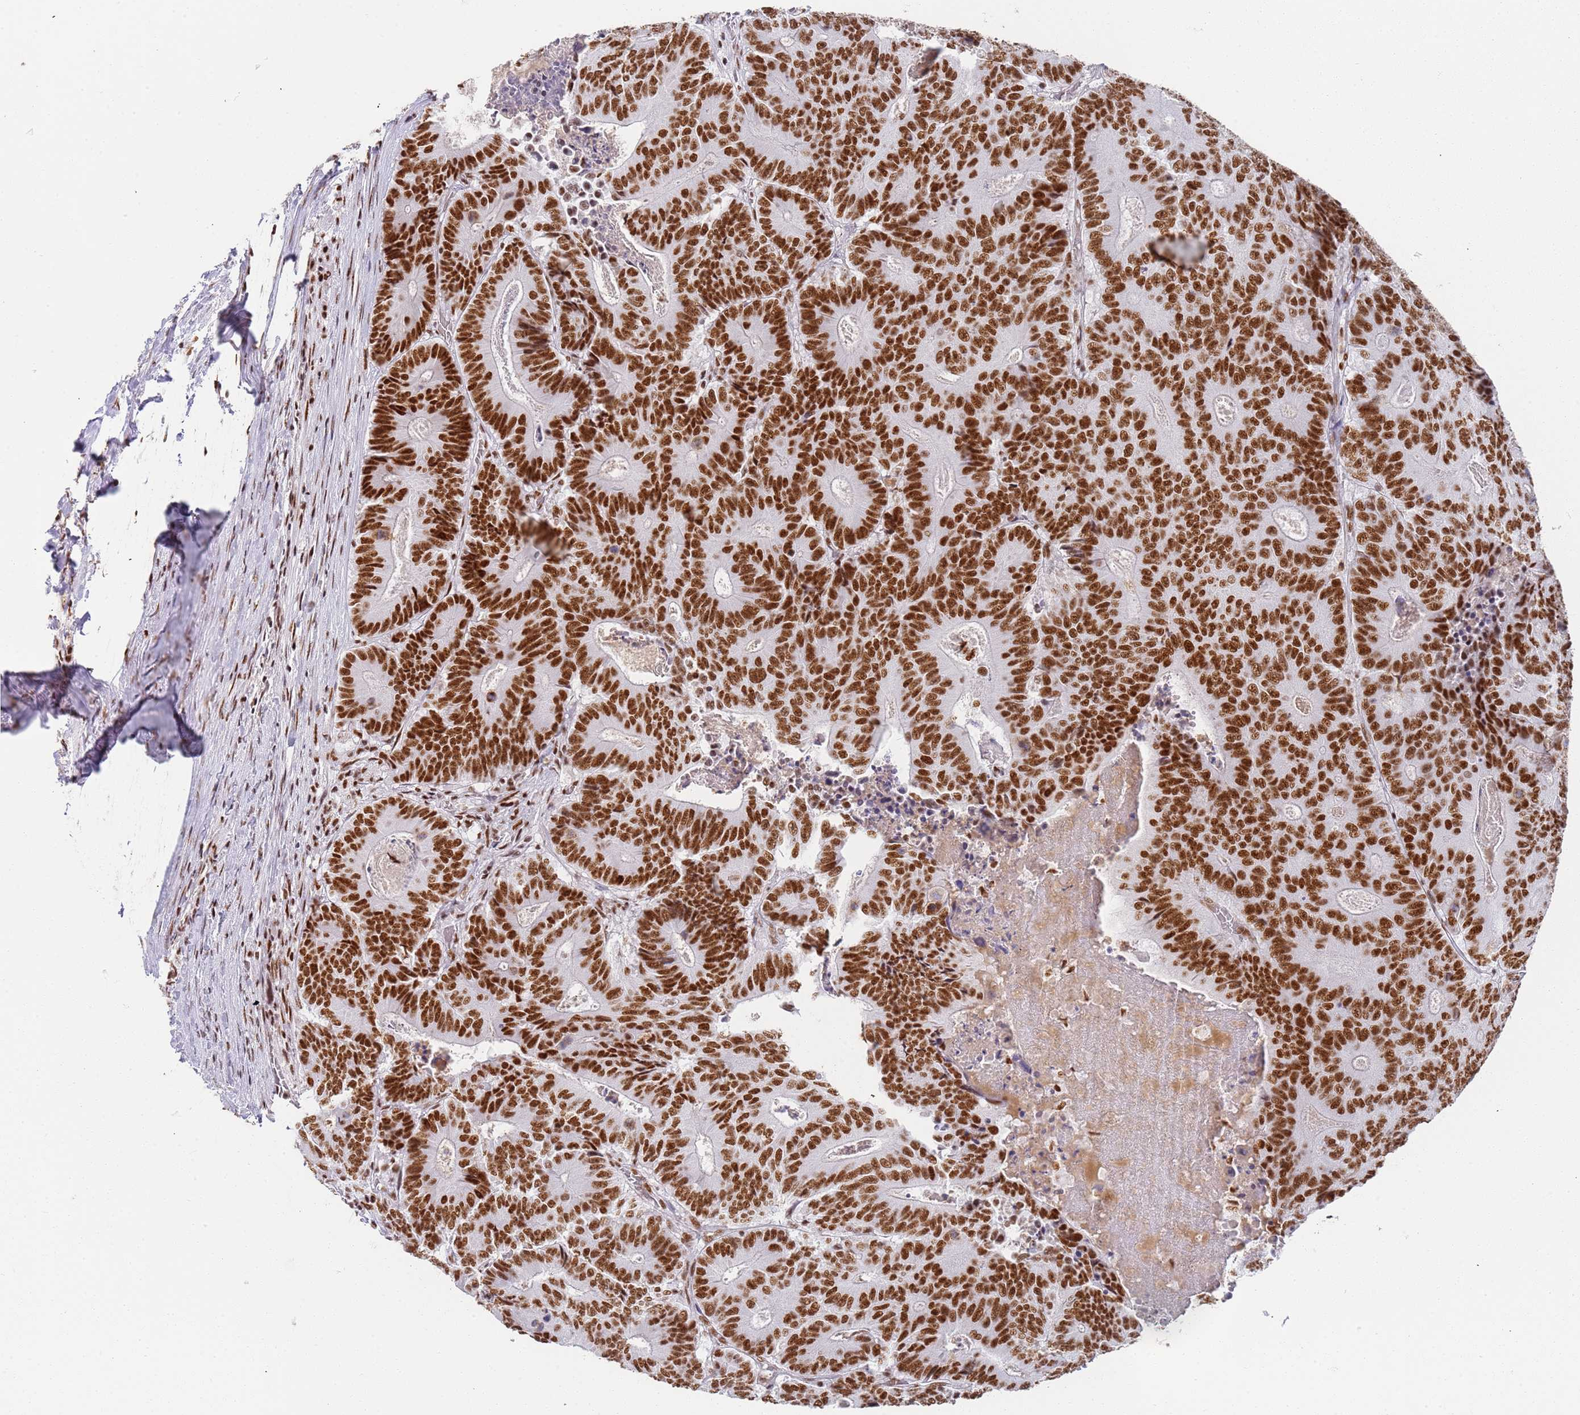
{"staining": {"intensity": "strong", "quantity": ">75%", "location": "nuclear"}, "tissue": "colorectal cancer", "cell_type": "Tumor cells", "image_type": "cancer", "snomed": [{"axis": "morphology", "description": "Adenocarcinoma, NOS"}, {"axis": "topography", "description": "Colon"}], "caption": "Immunohistochemistry micrograph of neoplastic tissue: human colorectal cancer (adenocarcinoma) stained using IHC demonstrates high levels of strong protein expression localized specifically in the nuclear of tumor cells, appearing as a nuclear brown color.", "gene": "AKAP8L", "patient": {"sex": "male", "age": 83}}